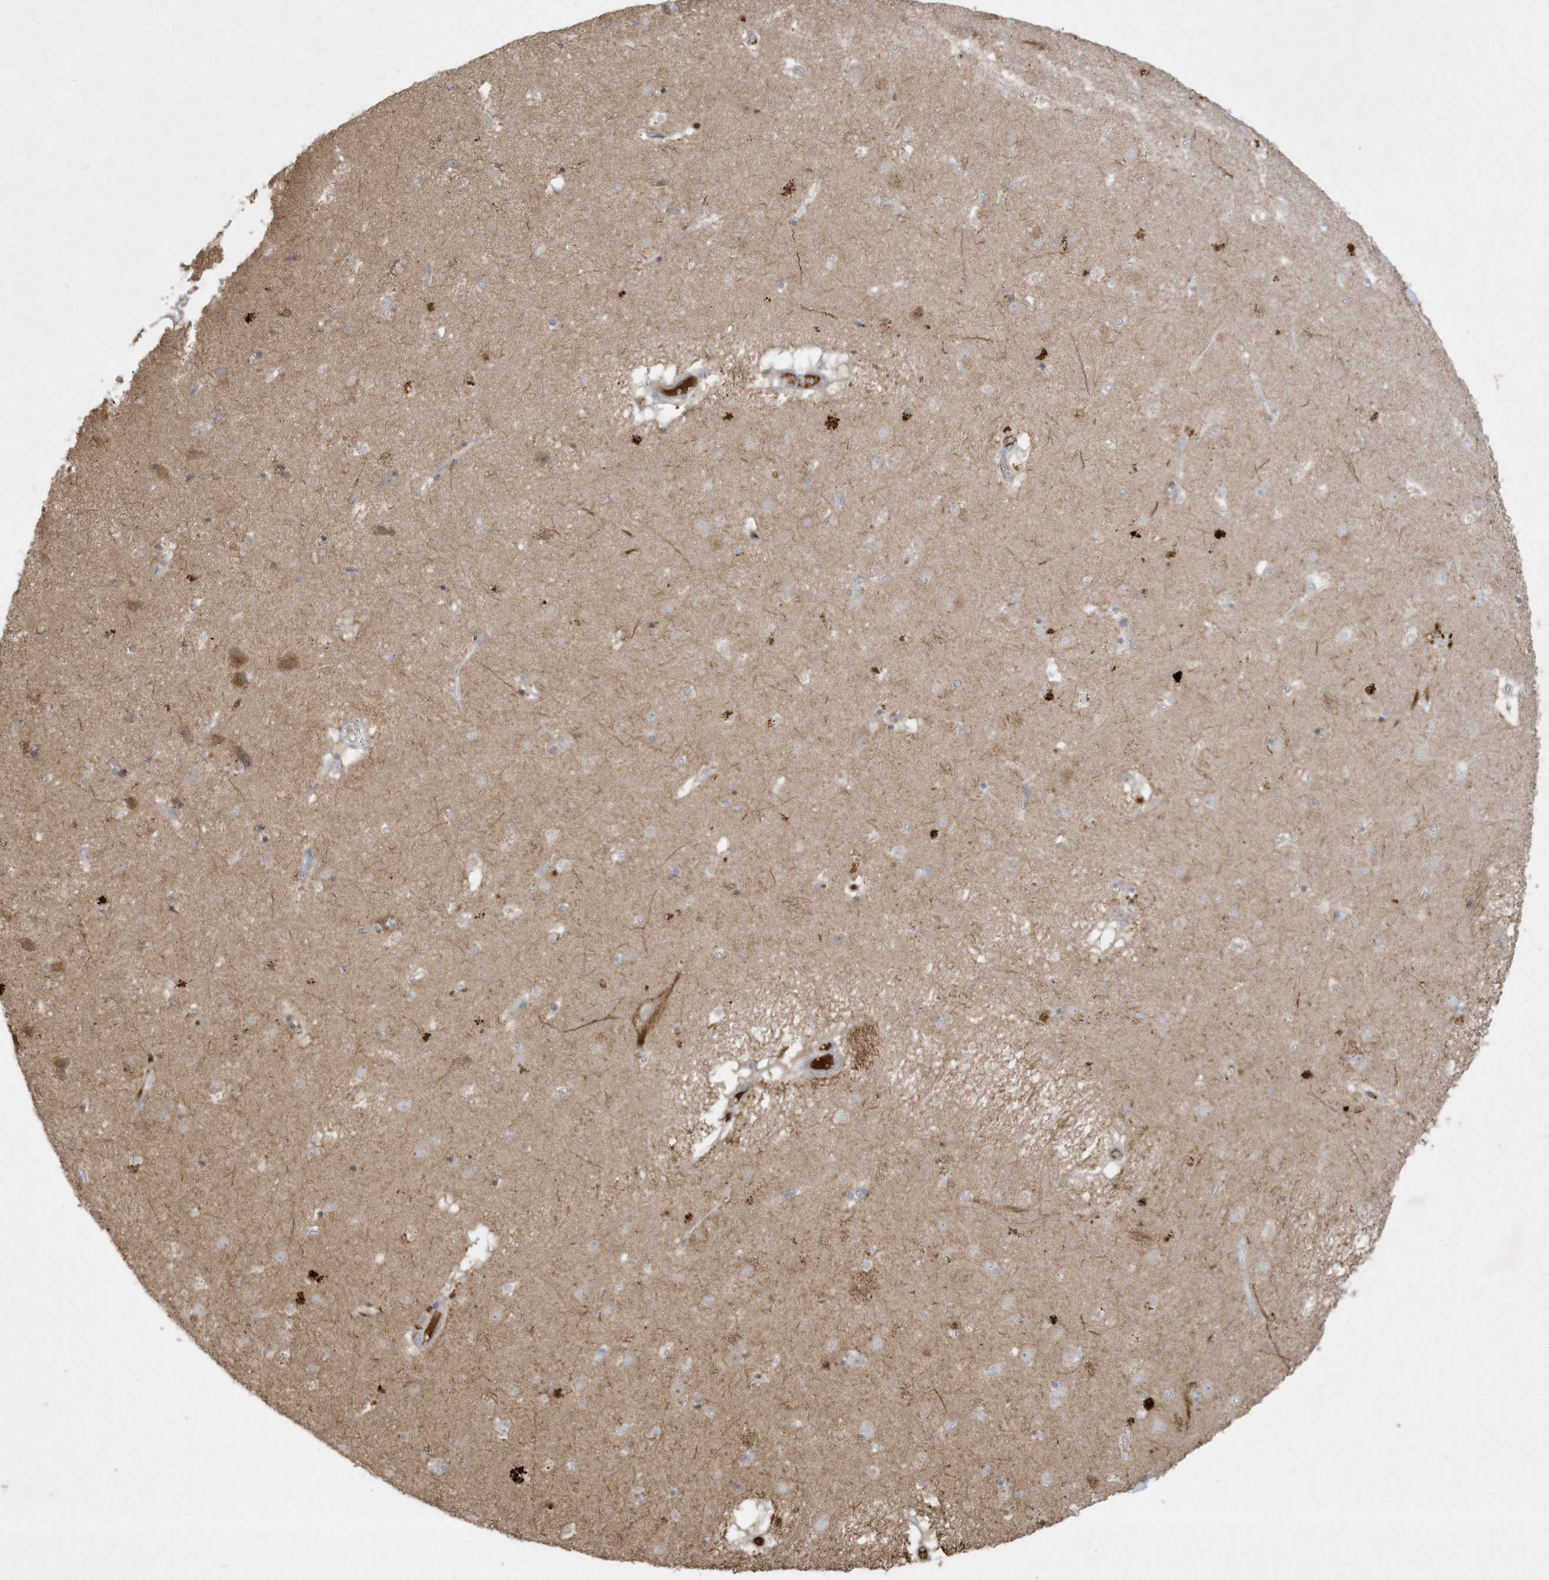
{"staining": {"intensity": "negative", "quantity": "none", "location": "none"}, "tissue": "caudate", "cell_type": "Glial cells", "image_type": "normal", "snomed": [{"axis": "morphology", "description": "Normal tissue, NOS"}, {"axis": "topography", "description": "Lateral ventricle wall"}], "caption": "An immunohistochemistry histopathology image of normal caudate is shown. There is no staining in glial cells of caudate. (Stains: DAB immunohistochemistry with hematoxylin counter stain, Microscopy: brightfield microscopy at high magnification).", "gene": "FETUB", "patient": {"sex": "male", "age": 70}}